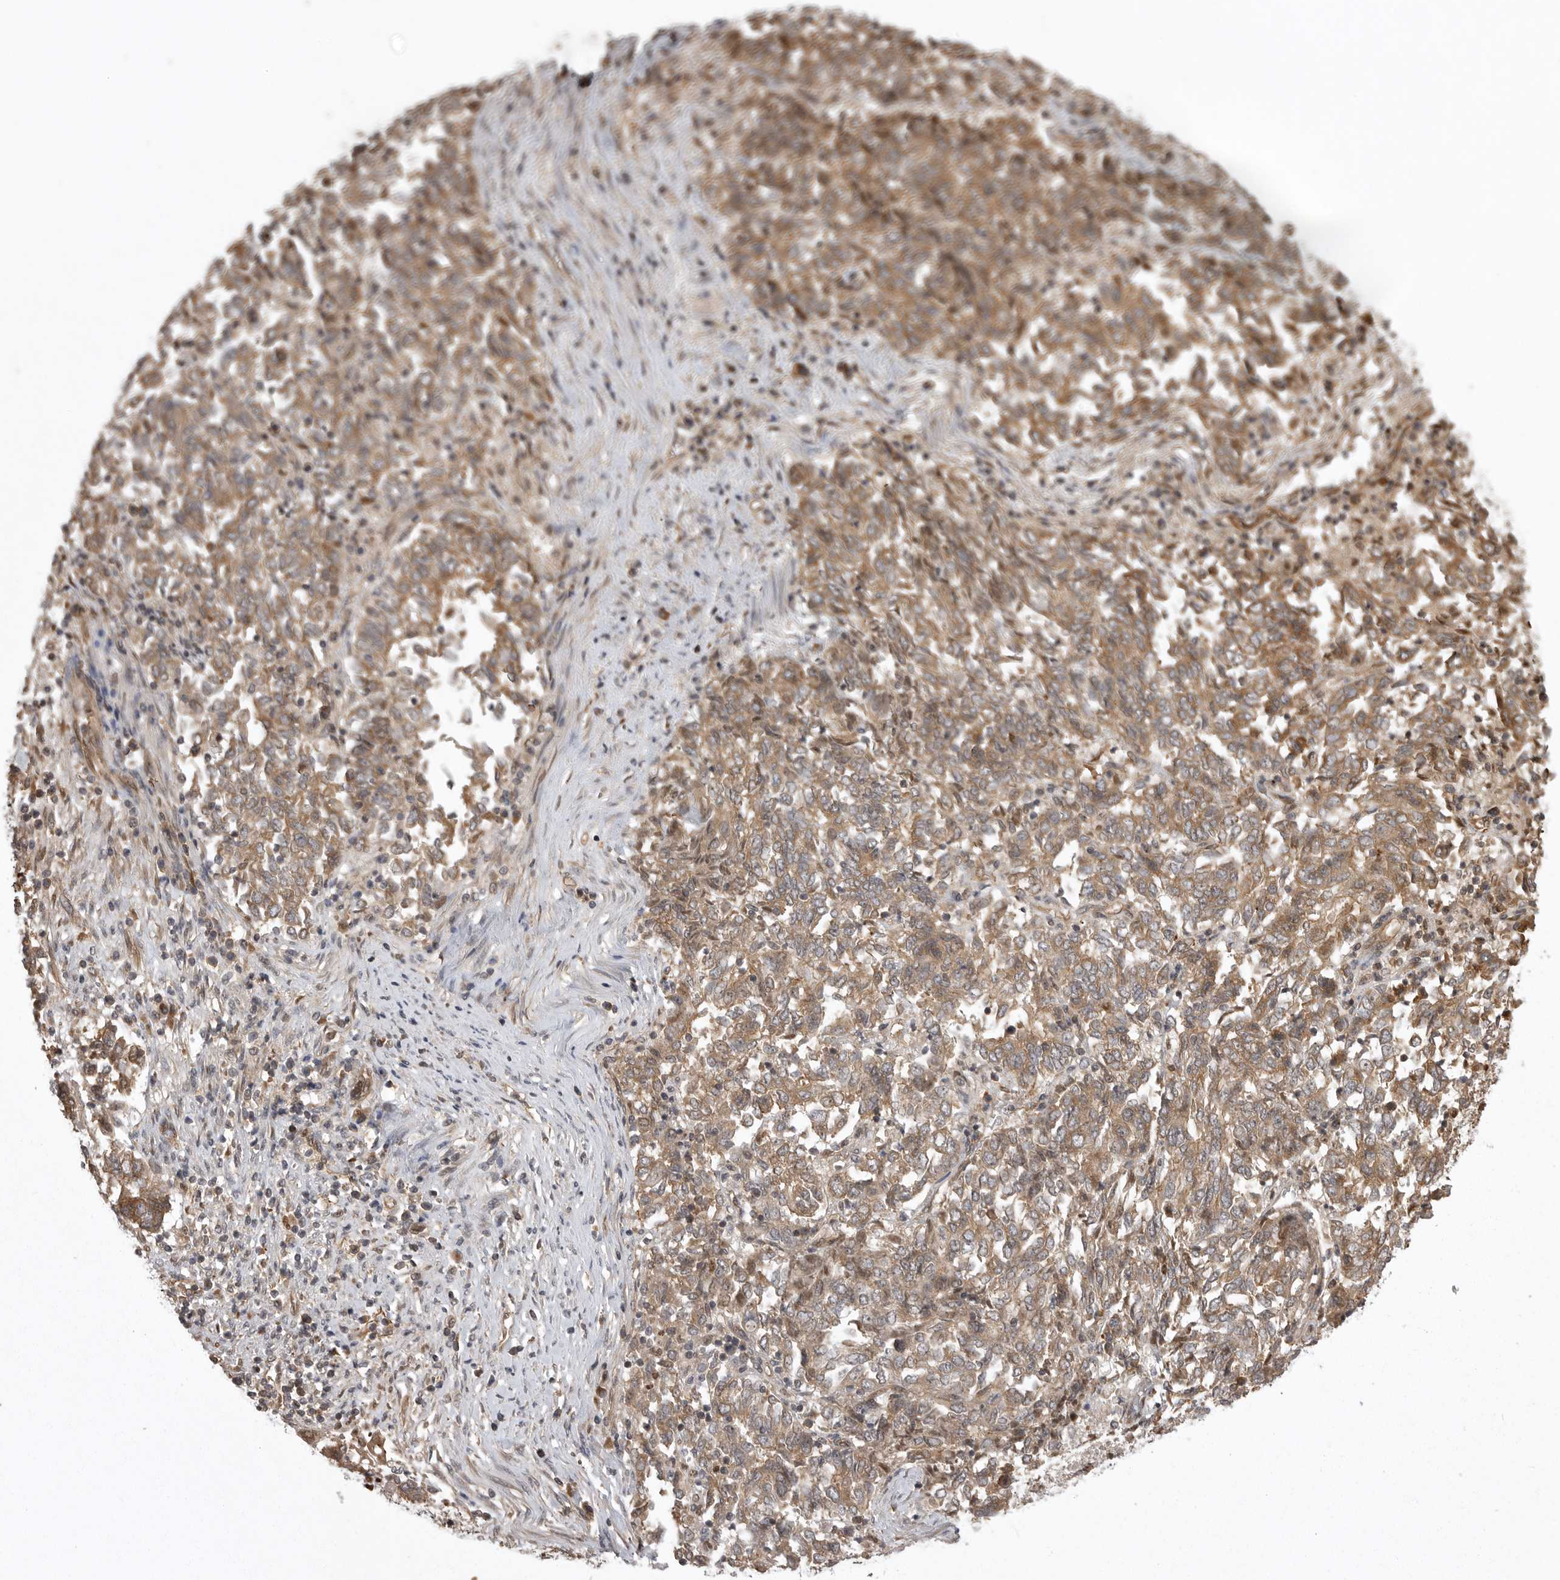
{"staining": {"intensity": "moderate", "quantity": ">75%", "location": "cytoplasmic/membranous"}, "tissue": "endometrial cancer", "cell_type": "Tumor cells", "image_type": "cancer", "snomed": [{"axis": "morphology", "description": "Adenocarcinoma, NOS"}, {"axis": "topography", "description": "Endometrium"}], "caption": "A brown stain highlights moderate cytoplasmic/membranous positivity of a protein in human adenocarcinoma (endometrial) tumor cells.", "gene": "DNAJC8", "patient": {"sex": "female", "age": 80}}